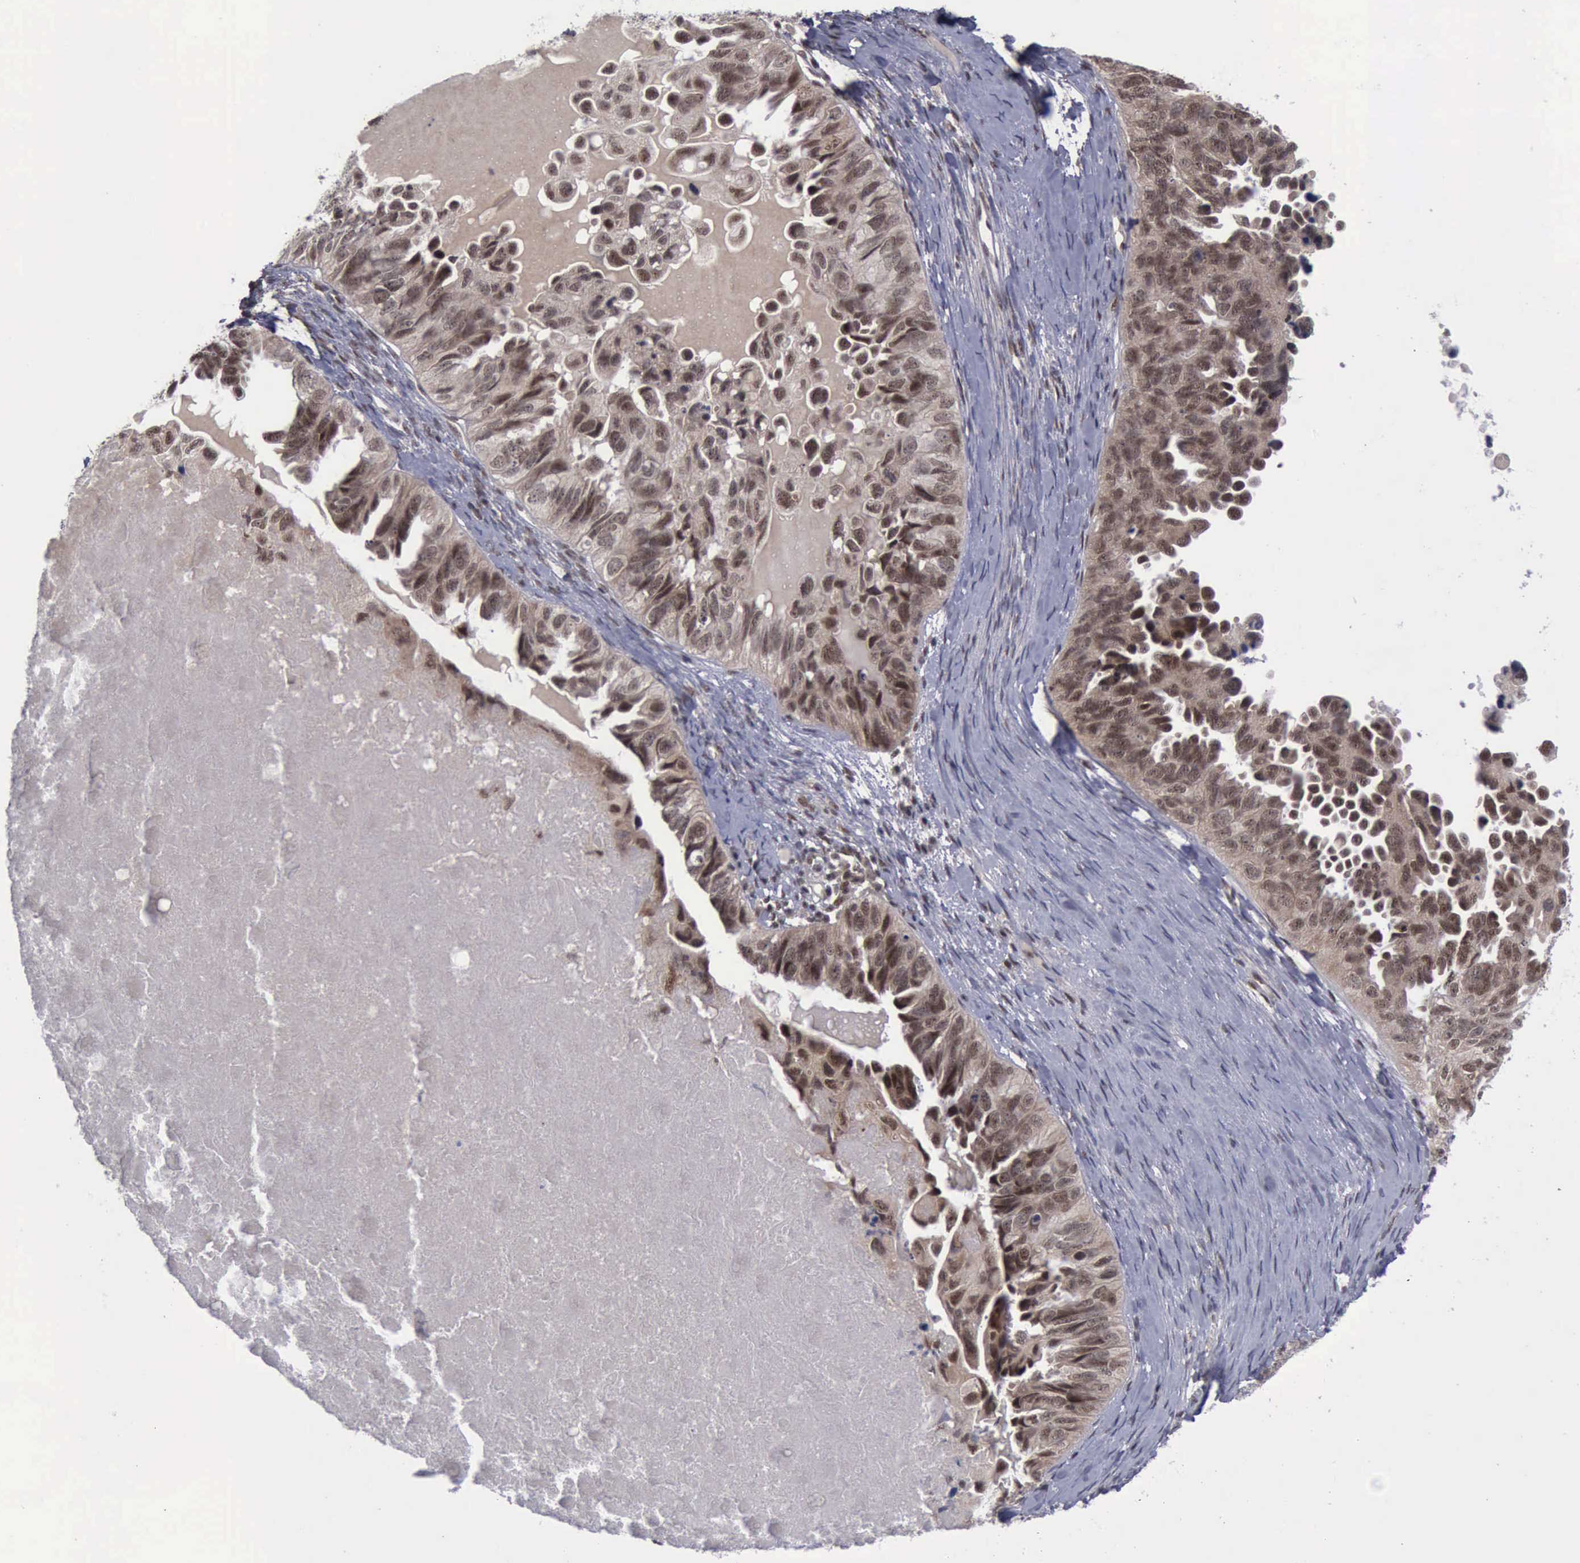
{"staining": {"intensity": "strong", "quantity": ">75%", "location": "cytoplasmic/membranous,nuclear"}, "tissue": "ovarian cancer", "cell_type": "Tumor cells", "image_type": "cancer", "snomed": [{"axis": "morphology", "description": "Cystadenocarcinoma, serous, NOS"}, {"axis": "topography", "description": "Ovary"}], "caption": "Protein staining by IHC shows strong cytoplasmic/membranous and nuclear staining in about >75% of tumor cells in ovarian serous cystadenocarcinoma.", "gene": "ATM", "patient": {"sex": "female", "age": 82}}